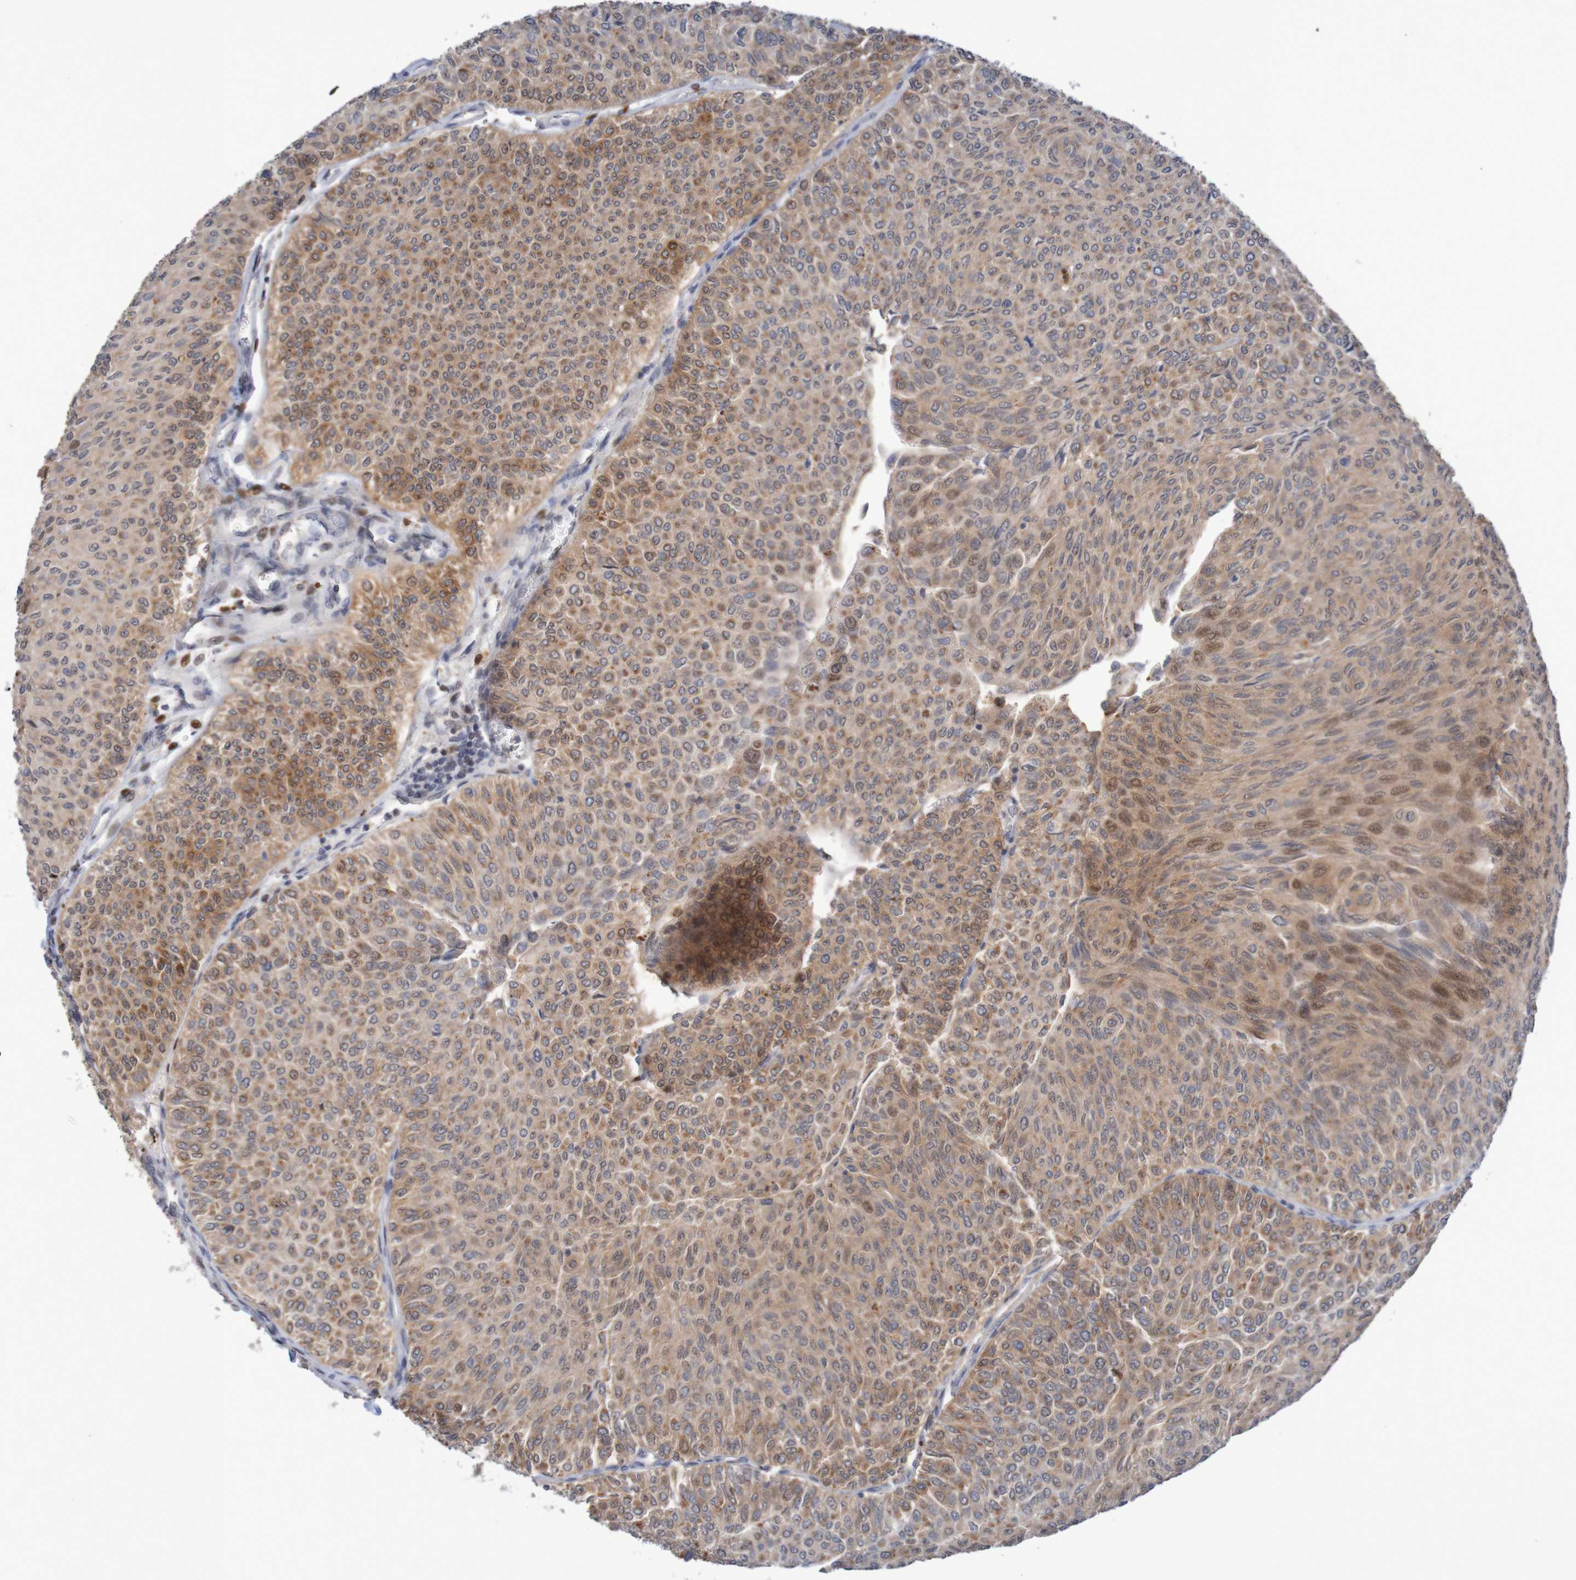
{"staining": {"intensity": "moderate", "quantity": ">75%", "location": "cytoplasmic/membranous,nuclear"}, "tissue": "urothelial cancer", "cell_type": "Tumor cells", "image_type": "cancer", "snomed": [{"axis": "morphology", "description": "Urothelial carcinoma, Low grade"}, {"axis": "topography", "description": "Urinary bladder"}], "caption": "Immunohistochemical staining of low-grade urothelial carcinoma exhibits medium levels of moderate cytoplasmic/membranous and nuclear protein positivity in approximately >75% of tumor cells.", "gene": "FBP2", "patient": {"sex": "male", "age": 78}}